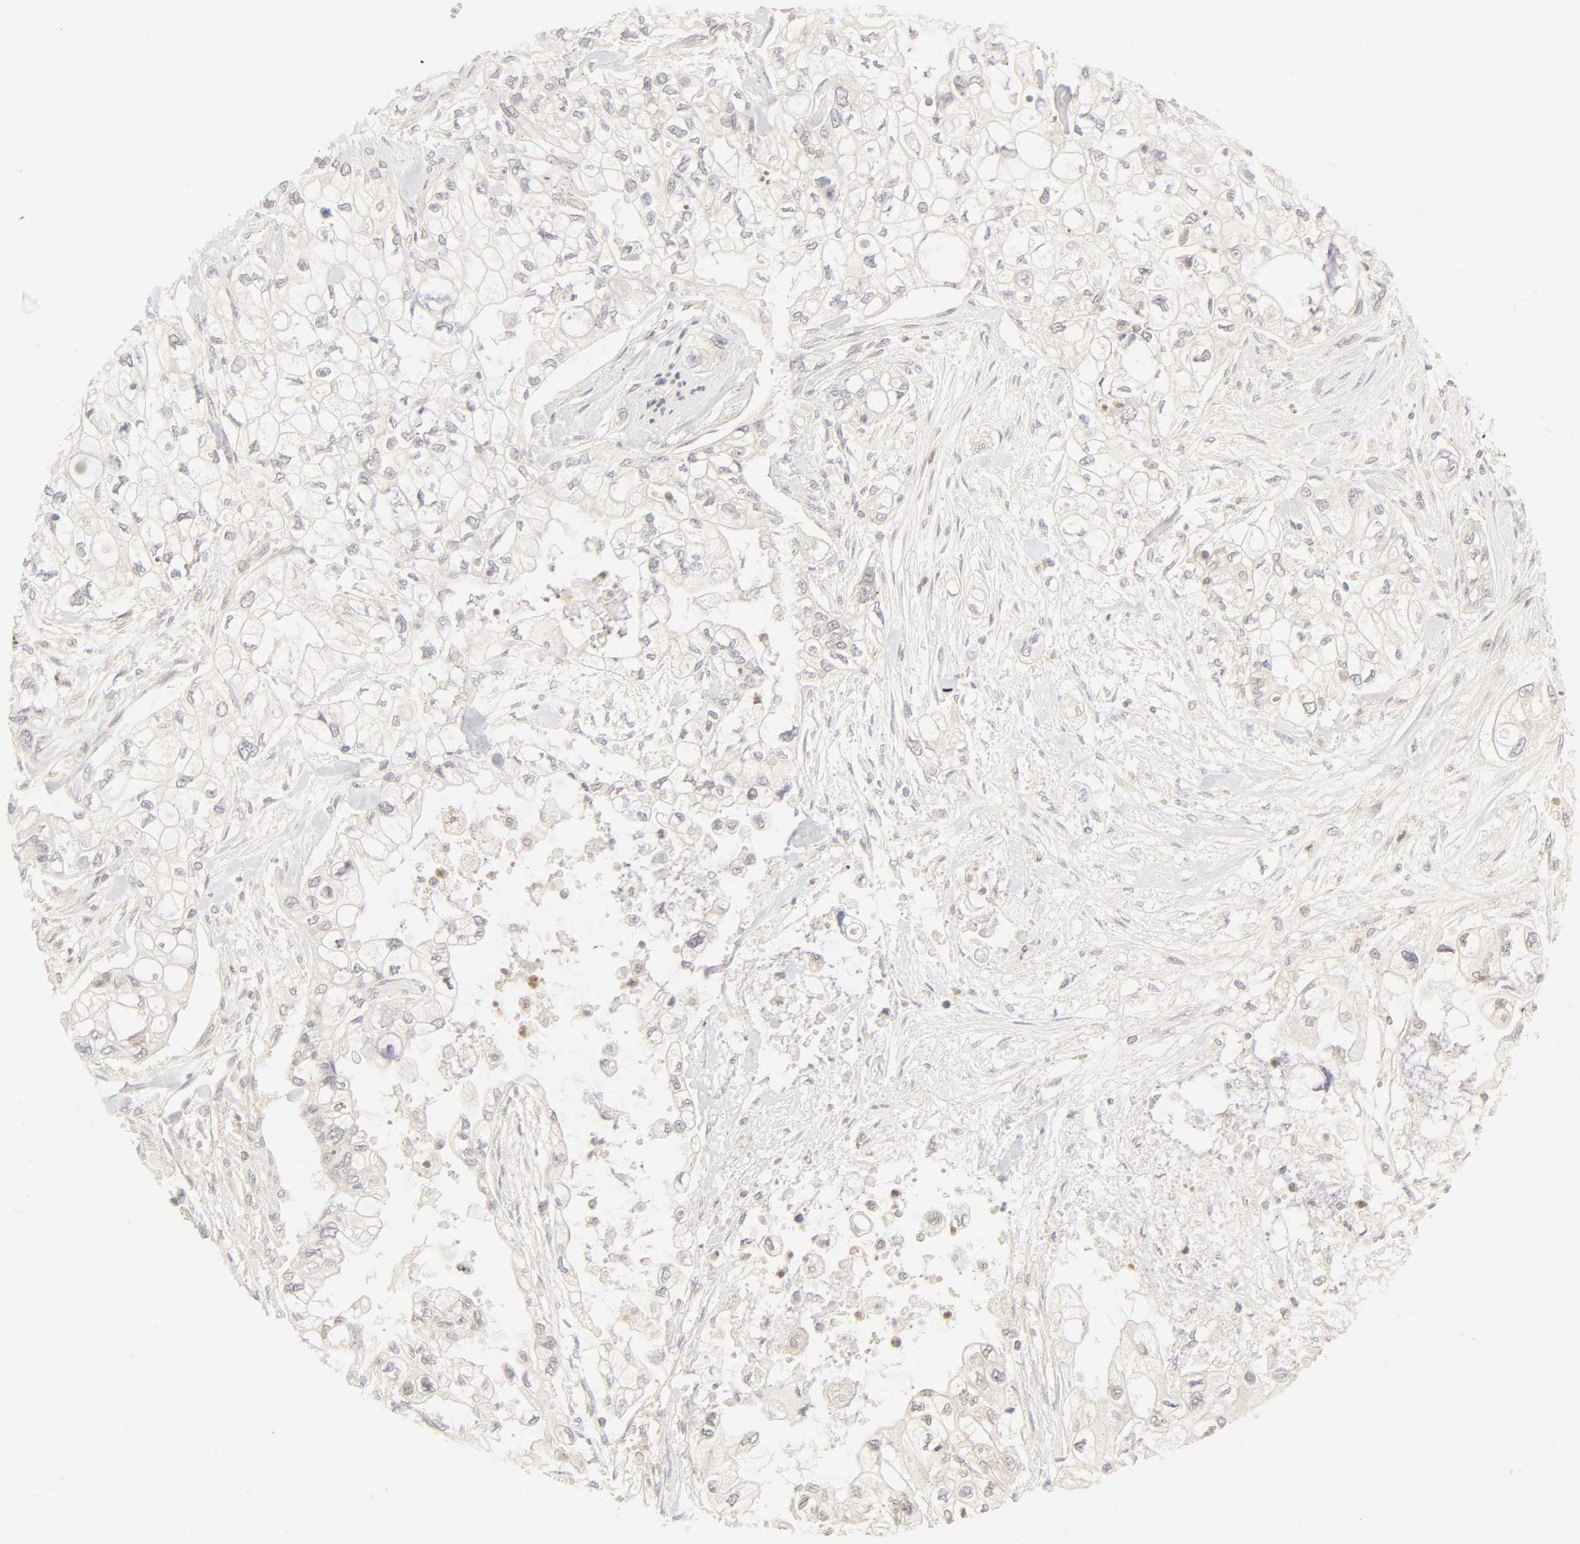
{"staining": {"intensity": "weak", "quantity": "<25%", "location": "cytoplasmic/membranous,nuclear"}, "tissue": "pancreatic cancer", "cell_type": "Tumor cells", "image_type": "cancer", "snomed": [{"axis": "morphology", "description": "Normal tissue, NOS"}, {"axis": "topography", "description": "Pancreas"}], "caption": "A high-resolution image shows IHC staining of pancreatic cancer, which reveals no significant staining in tumor cells.", "gene": "KIF2A", "patient": {"sex": "male", "age": 42}}